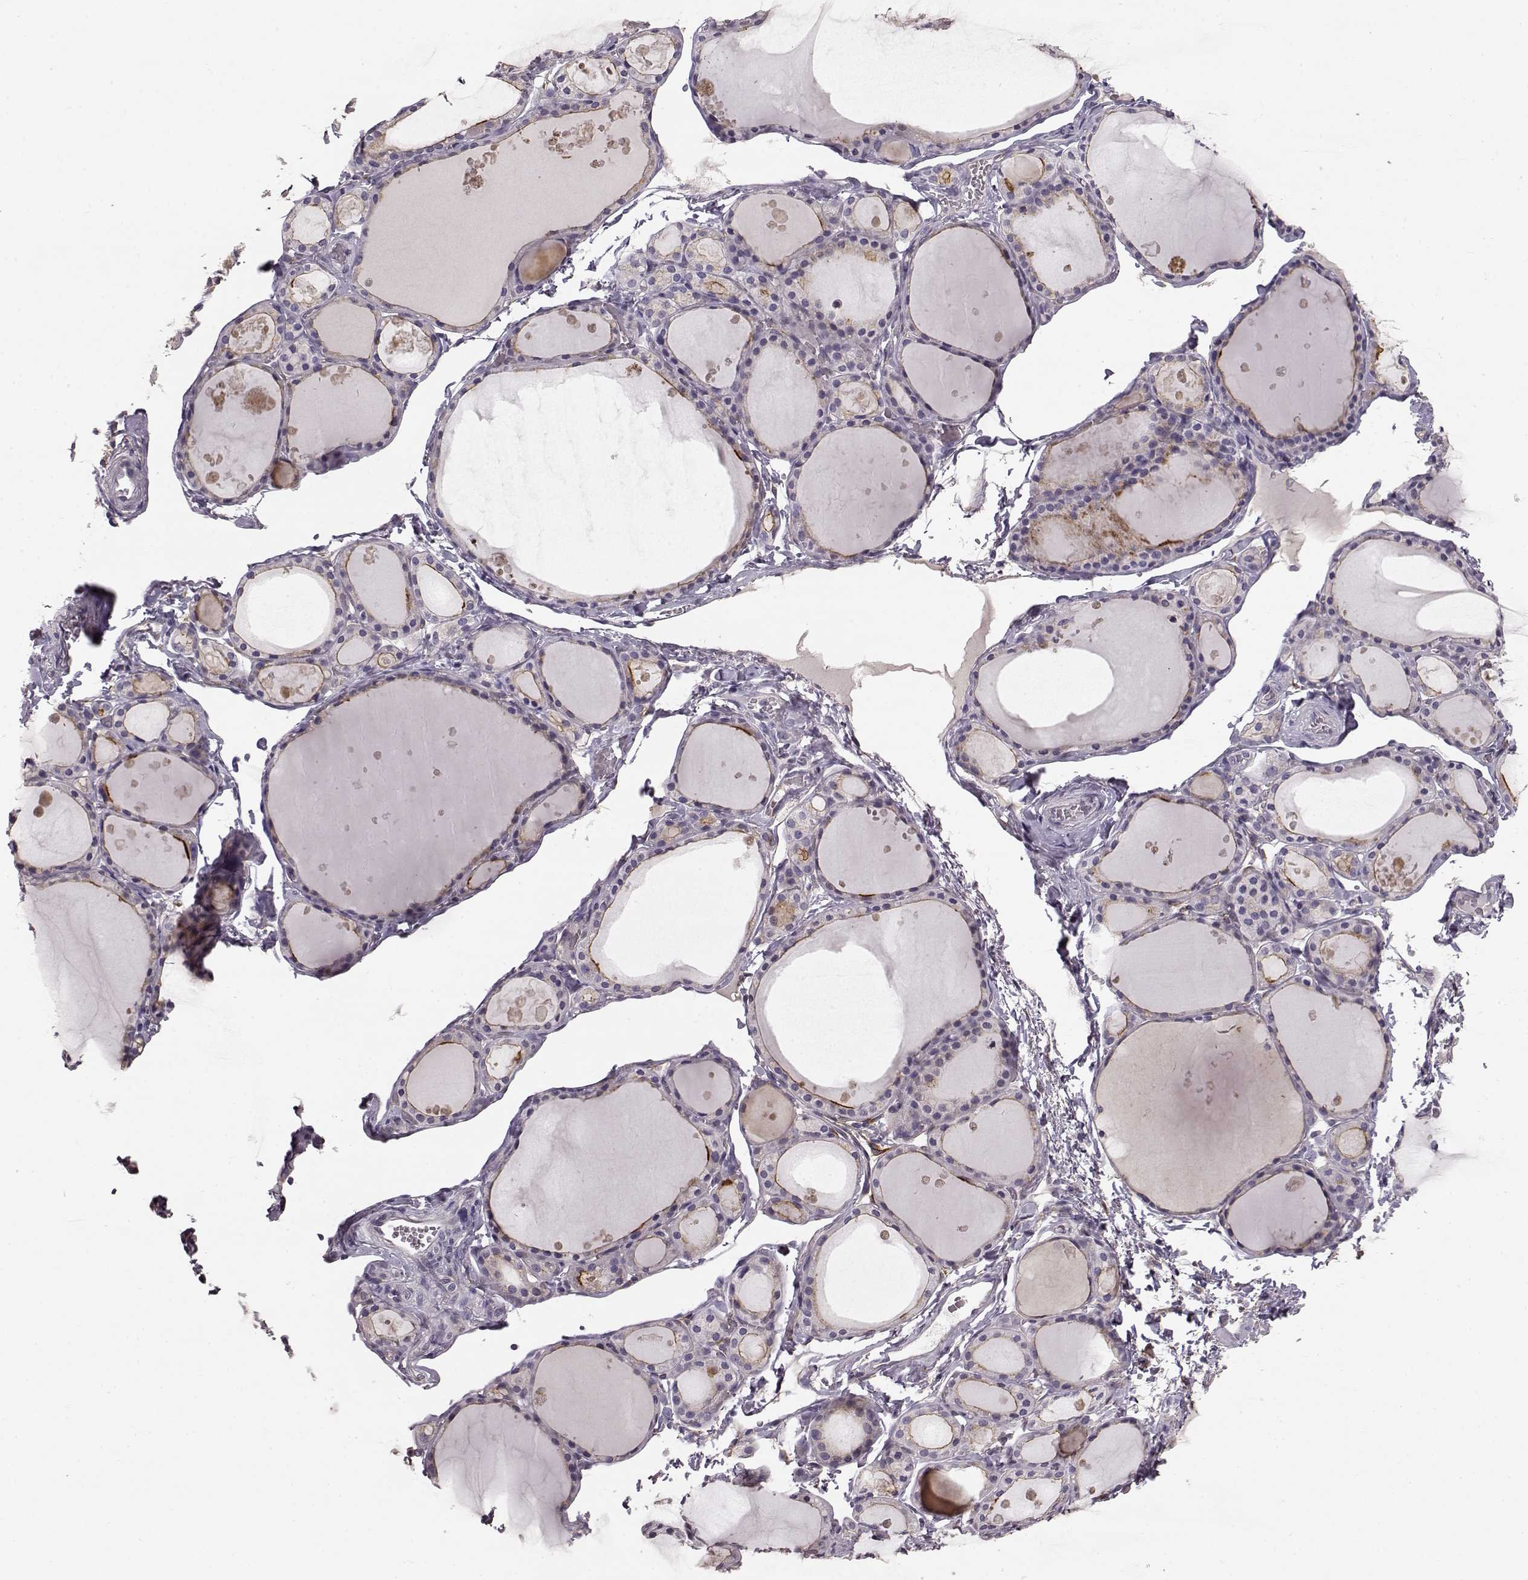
{"staining": {"intensity": "moderate", "quantity": ">75%", "location": "cytoplasmic/membranous"}, "tissue": "thyroid gland", "cell_type": "Glandular cells", "image_type": "normal", "snomed": [{"axis": "morphology", "description": "Normal tissue, NOS"}, {"axis": "topography", "description": "Thyroid gland"}], "caption": "Brown immunohistochemical staining in benign human thyroid gland exhibits moderate cytoplasmic/membranous positivity in about >75% of glandular cells.", "gene": "GHR", "patient": {"sex": "male", "age": 68}}